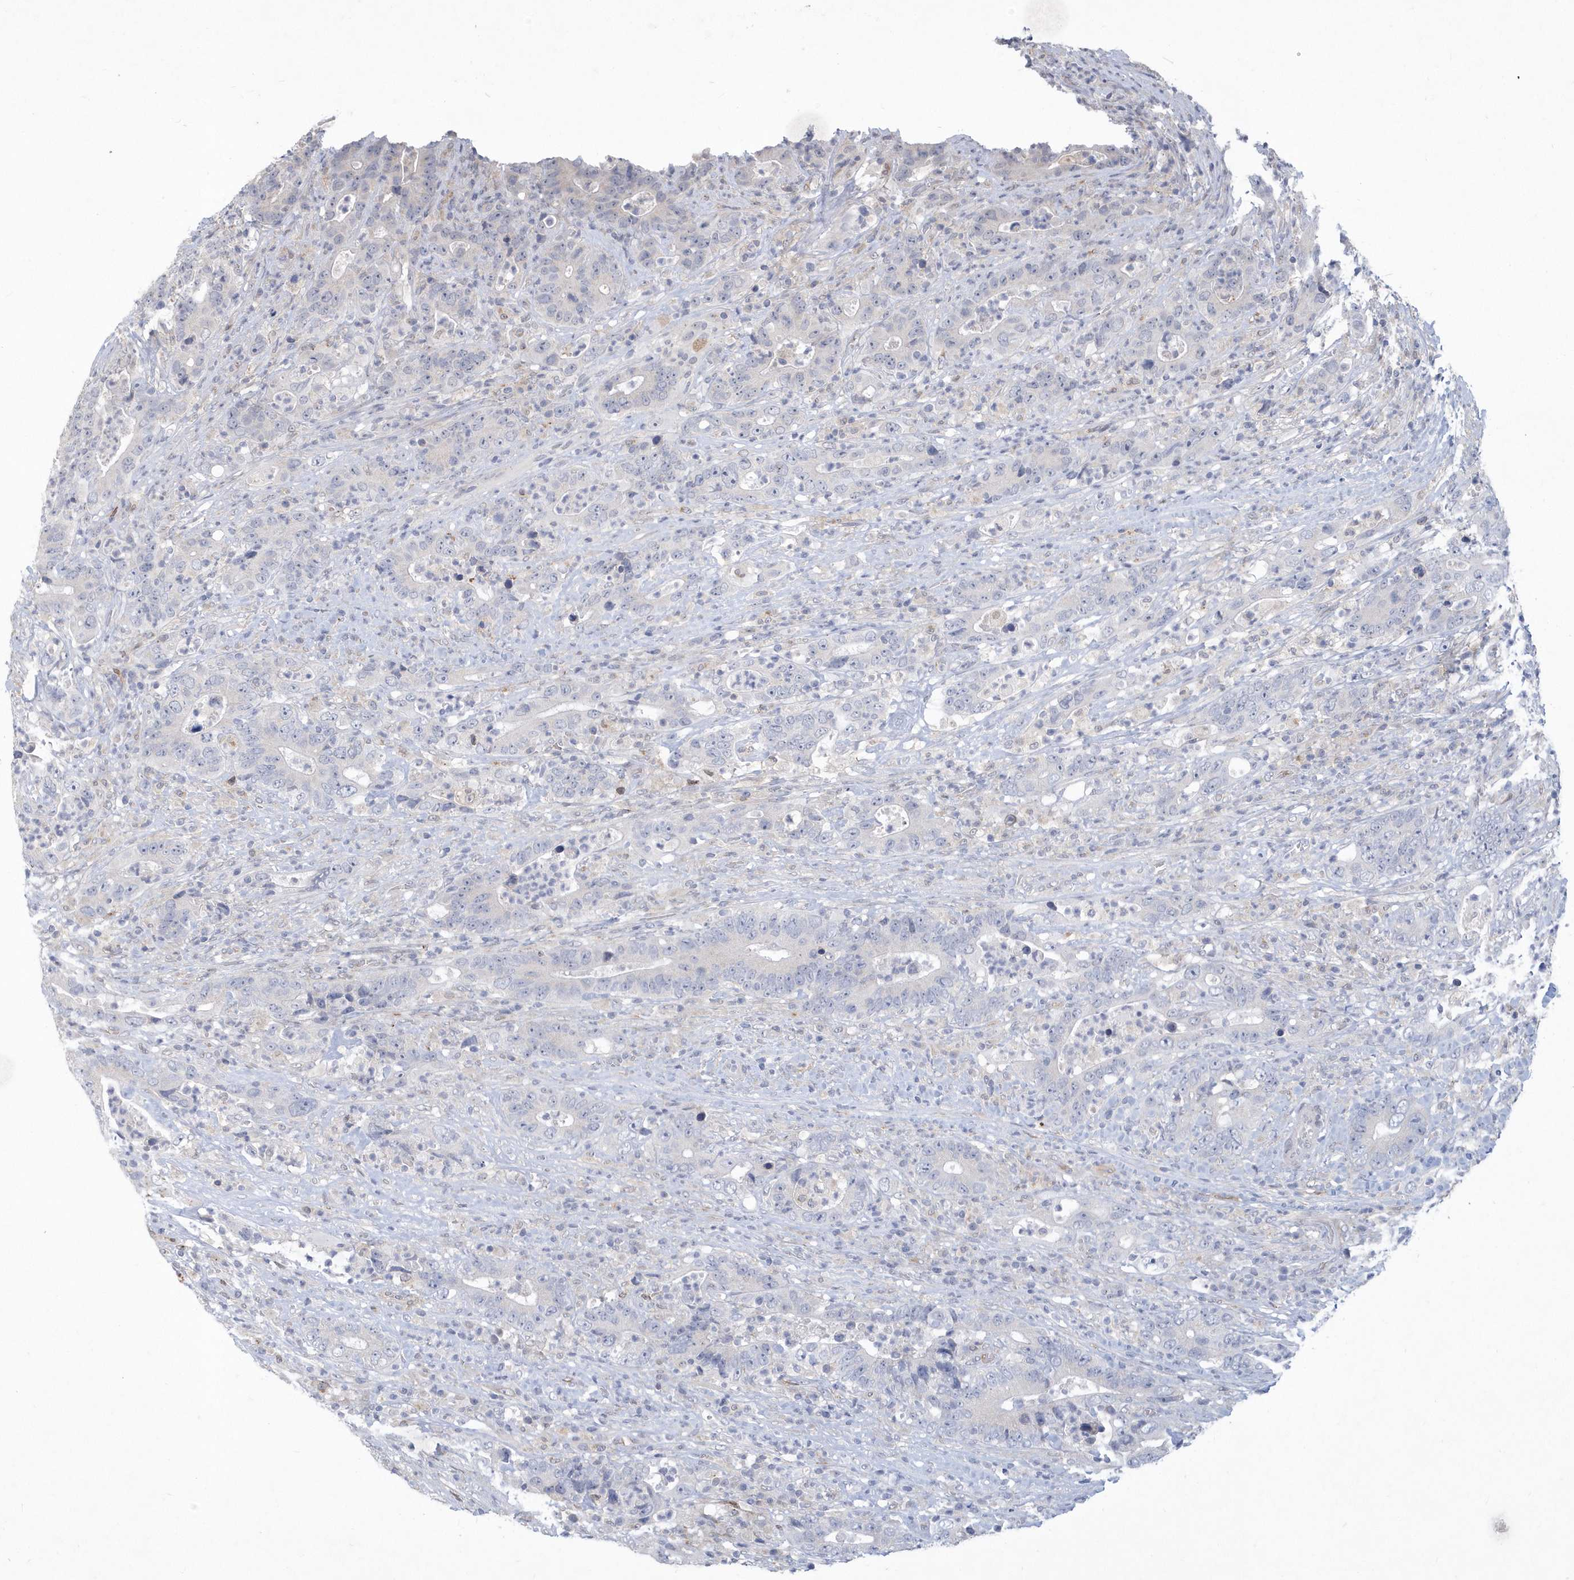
{"staining": {"intensity": "negative", "quantity": "none", "location": "none"}, "tissue": "colorectal cancer", "cell_type": "Tumor cells", "image_type": "cancer", "snomed": [{"axis": "morphology", "description": "Adenocarcinoma, NOS"}, {"axis": "topography", "description": "Colon"}], "caption": "Immunohistochemistry of human adenocarcinoma (colorectal) exhibits no positivity in tumor cells.", "gene": "TSPEAR", "patient": {"sex": "female", "age": 75}}